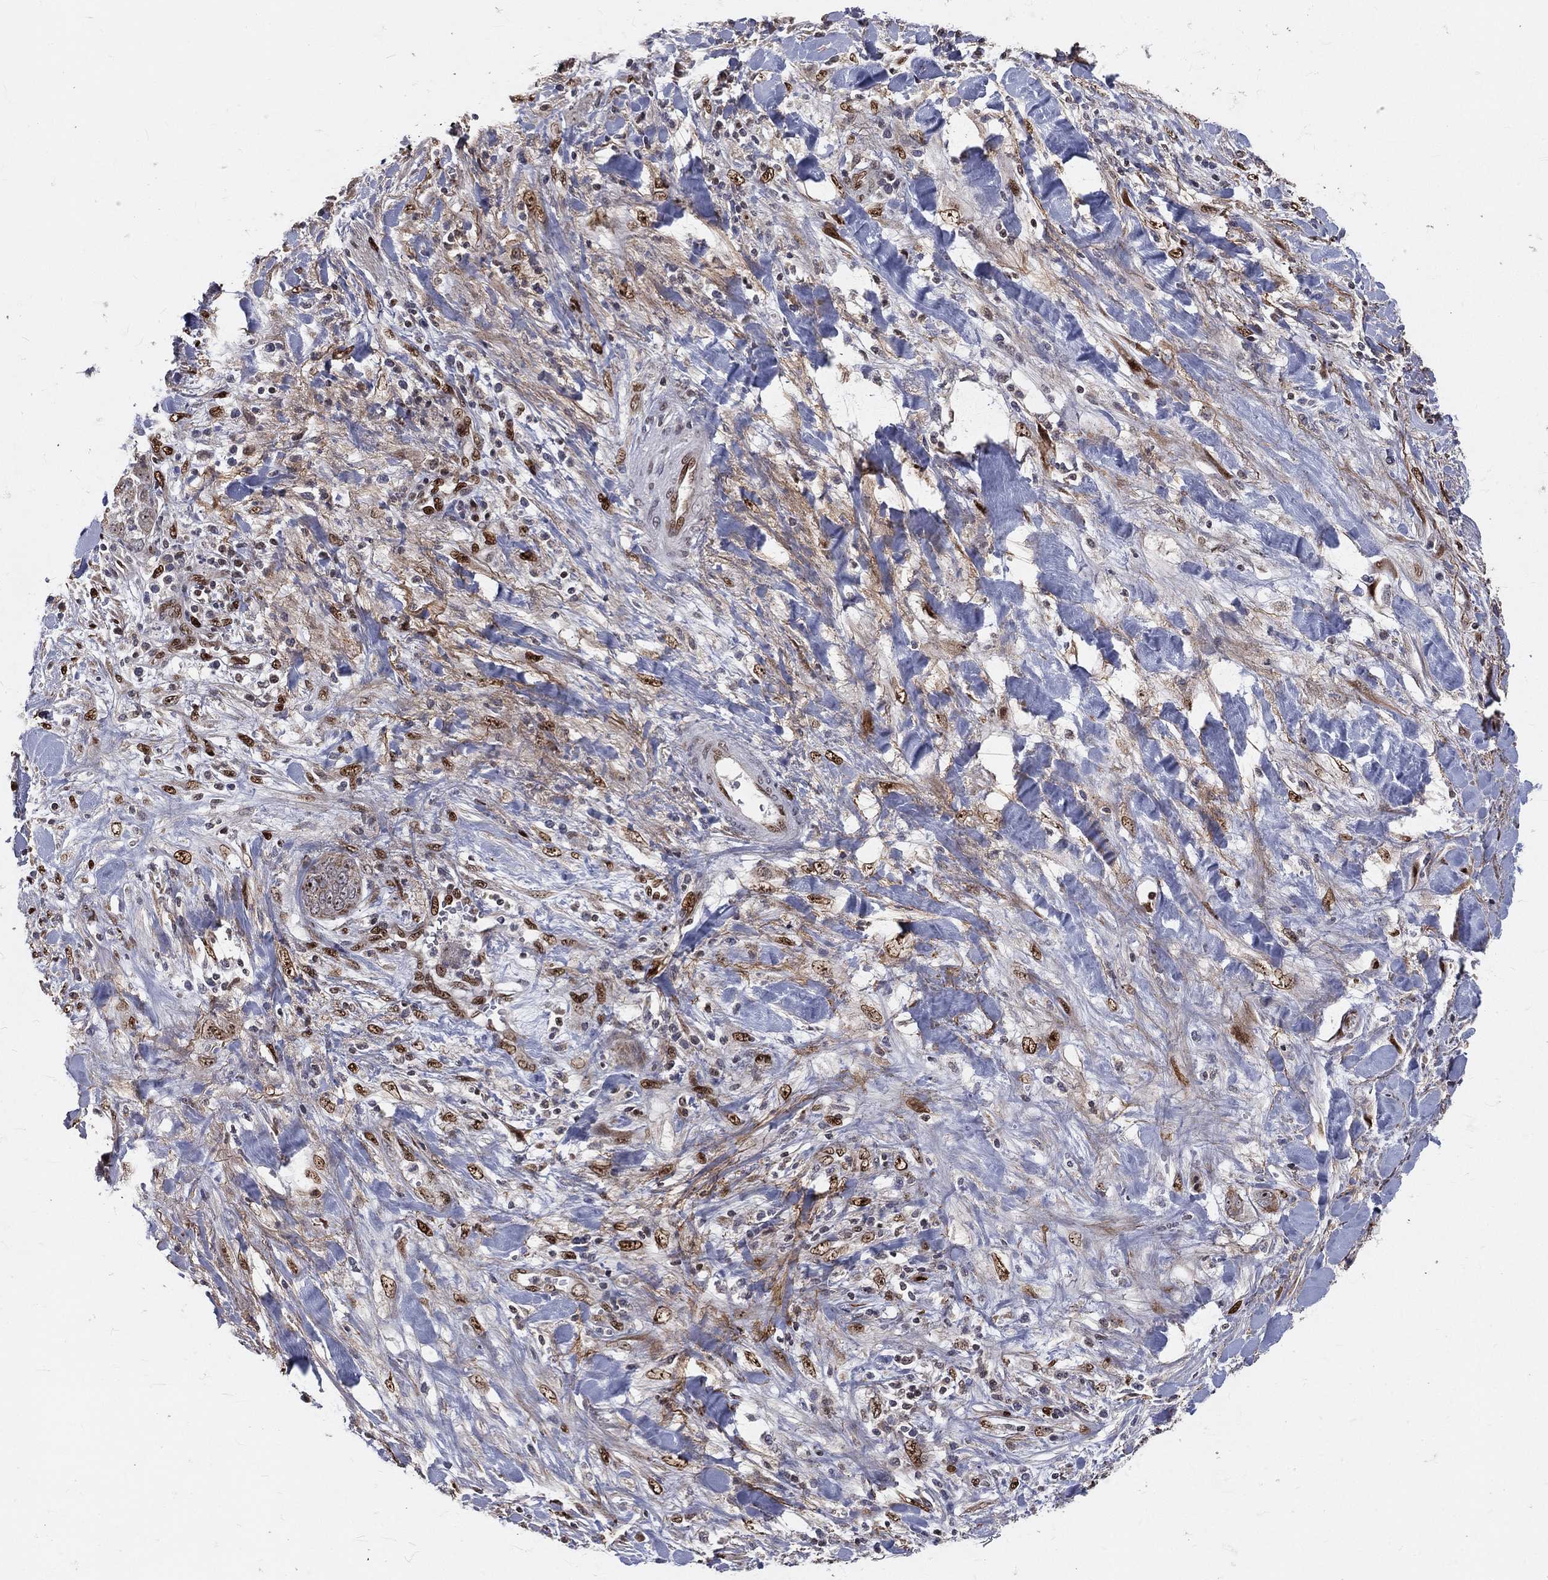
{"staining": {"intensity": "moderate", "quantity": "25%-75%", "location": "cytoplasmic/membranous,nuclear"}, "tissue": "liver cancer", "cell_type": "Tumor cells", "image_type": "cancer", "snomed": [{"axis": "morphology", "description": "Cholangiocarcinoma"}, {"axis": "topography", "description": "Liver"}], "caption": "A brown stain labels moderate cytoplasmic/membranous and nuclear positivity of a protein in human liver cancer (cholangiocarcinoma) tumor cells.", "gene": "ZEB1", "patient": {"sex": "female", "age": 52}}